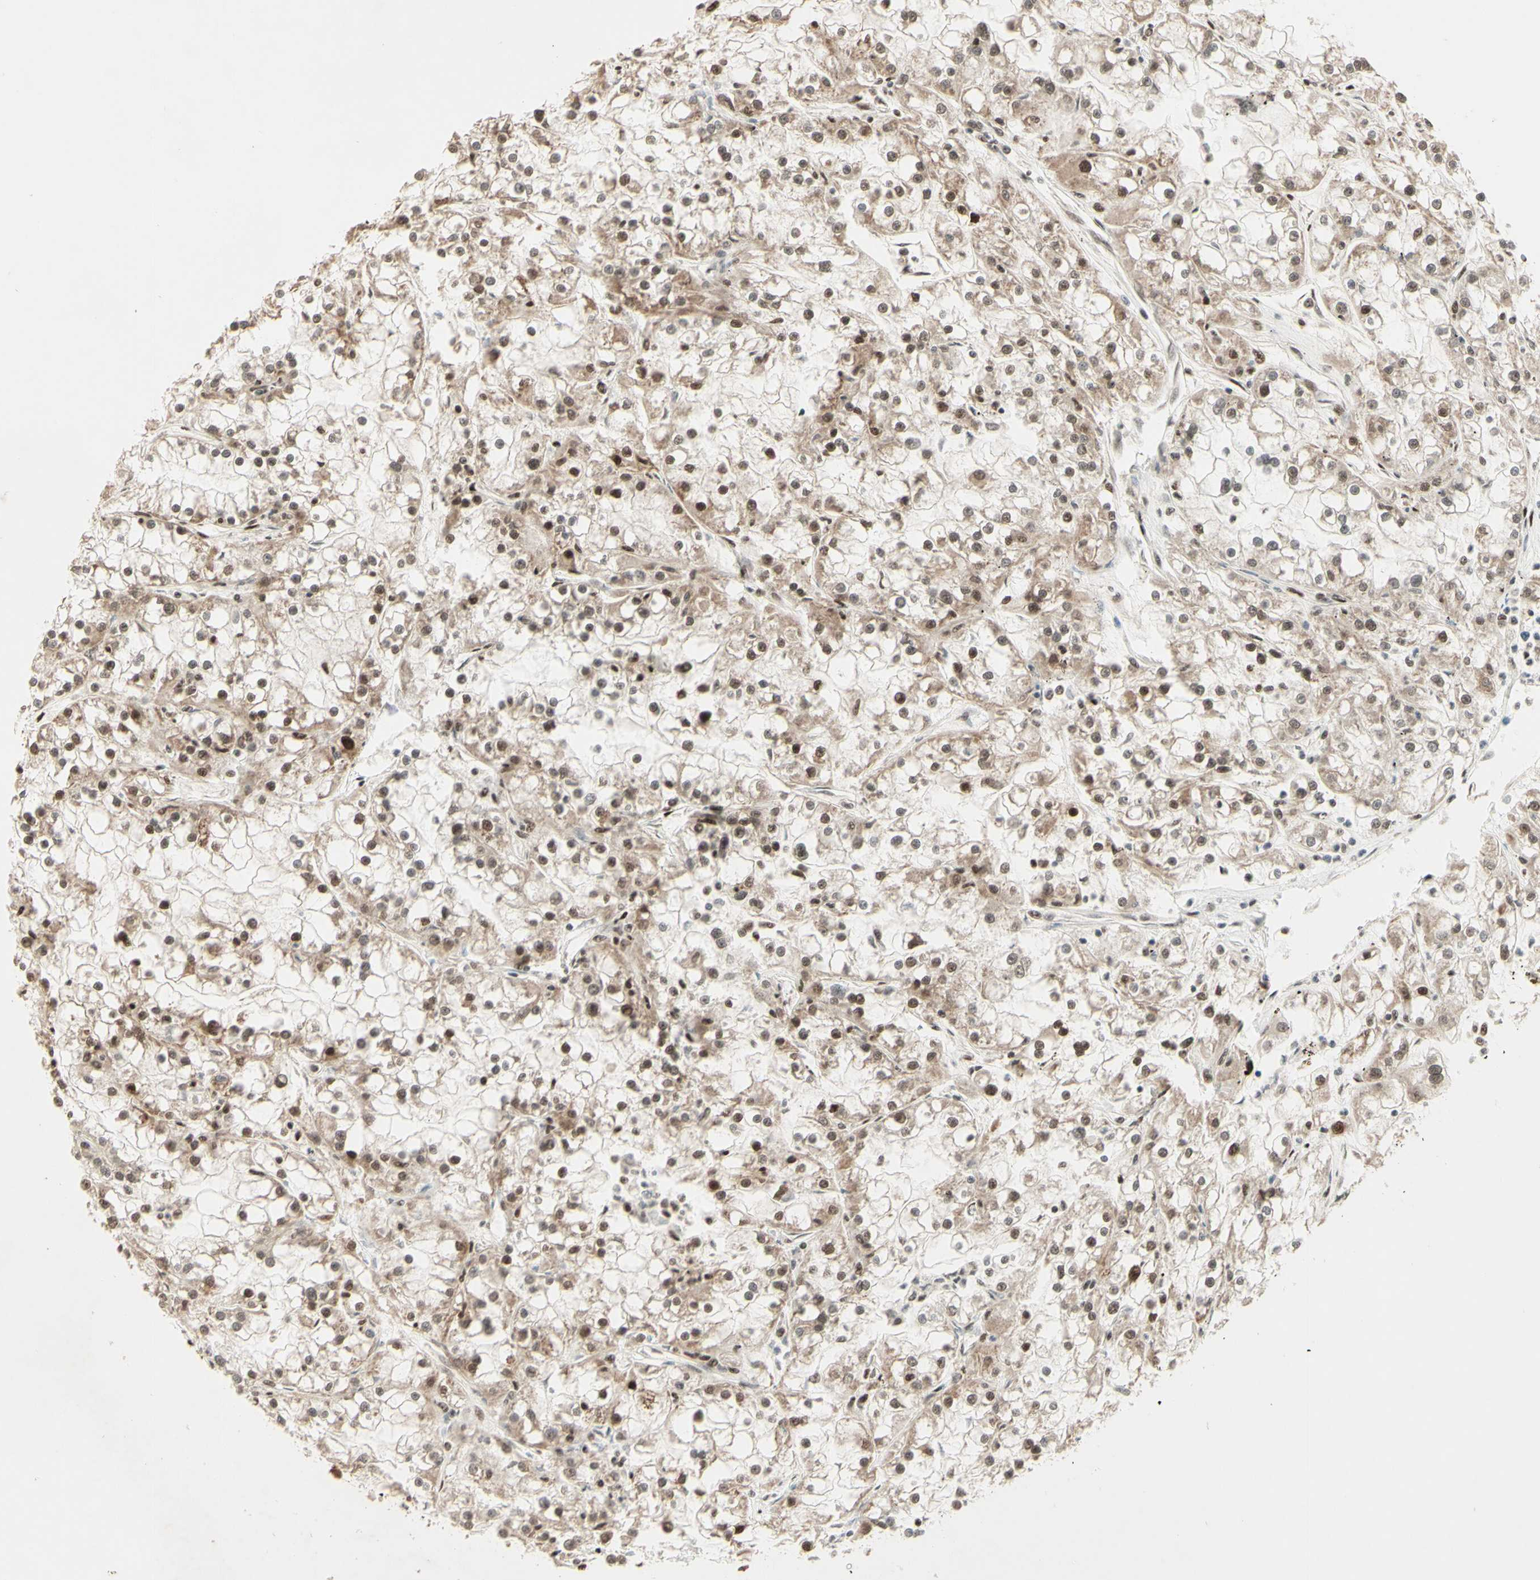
{"staining": {"intensity": "moderate", "quantity": ">75%", "location": "cytoplasmic/membranous,nuclear"}, "tissue": "renal cancer", "cell_type": "Tumor cells", "image_type": "cancer", "snomed": [{"axis": "morphology", "description": "Adenocarcinoma, NOS"}, {"axis": "topography", "description": "Kidney"}], "caption": "Protein staining of renal cancer (adenocarcinoma) tissue reveals moderate cytoplasmic/membranous and nuclear positivity in about >75% of tumor cells. (DAB = brown stain, brightfield microscopy at high magnification).", "gene": "NR3C1", "patient": {"sex": "female", "age": 52}}